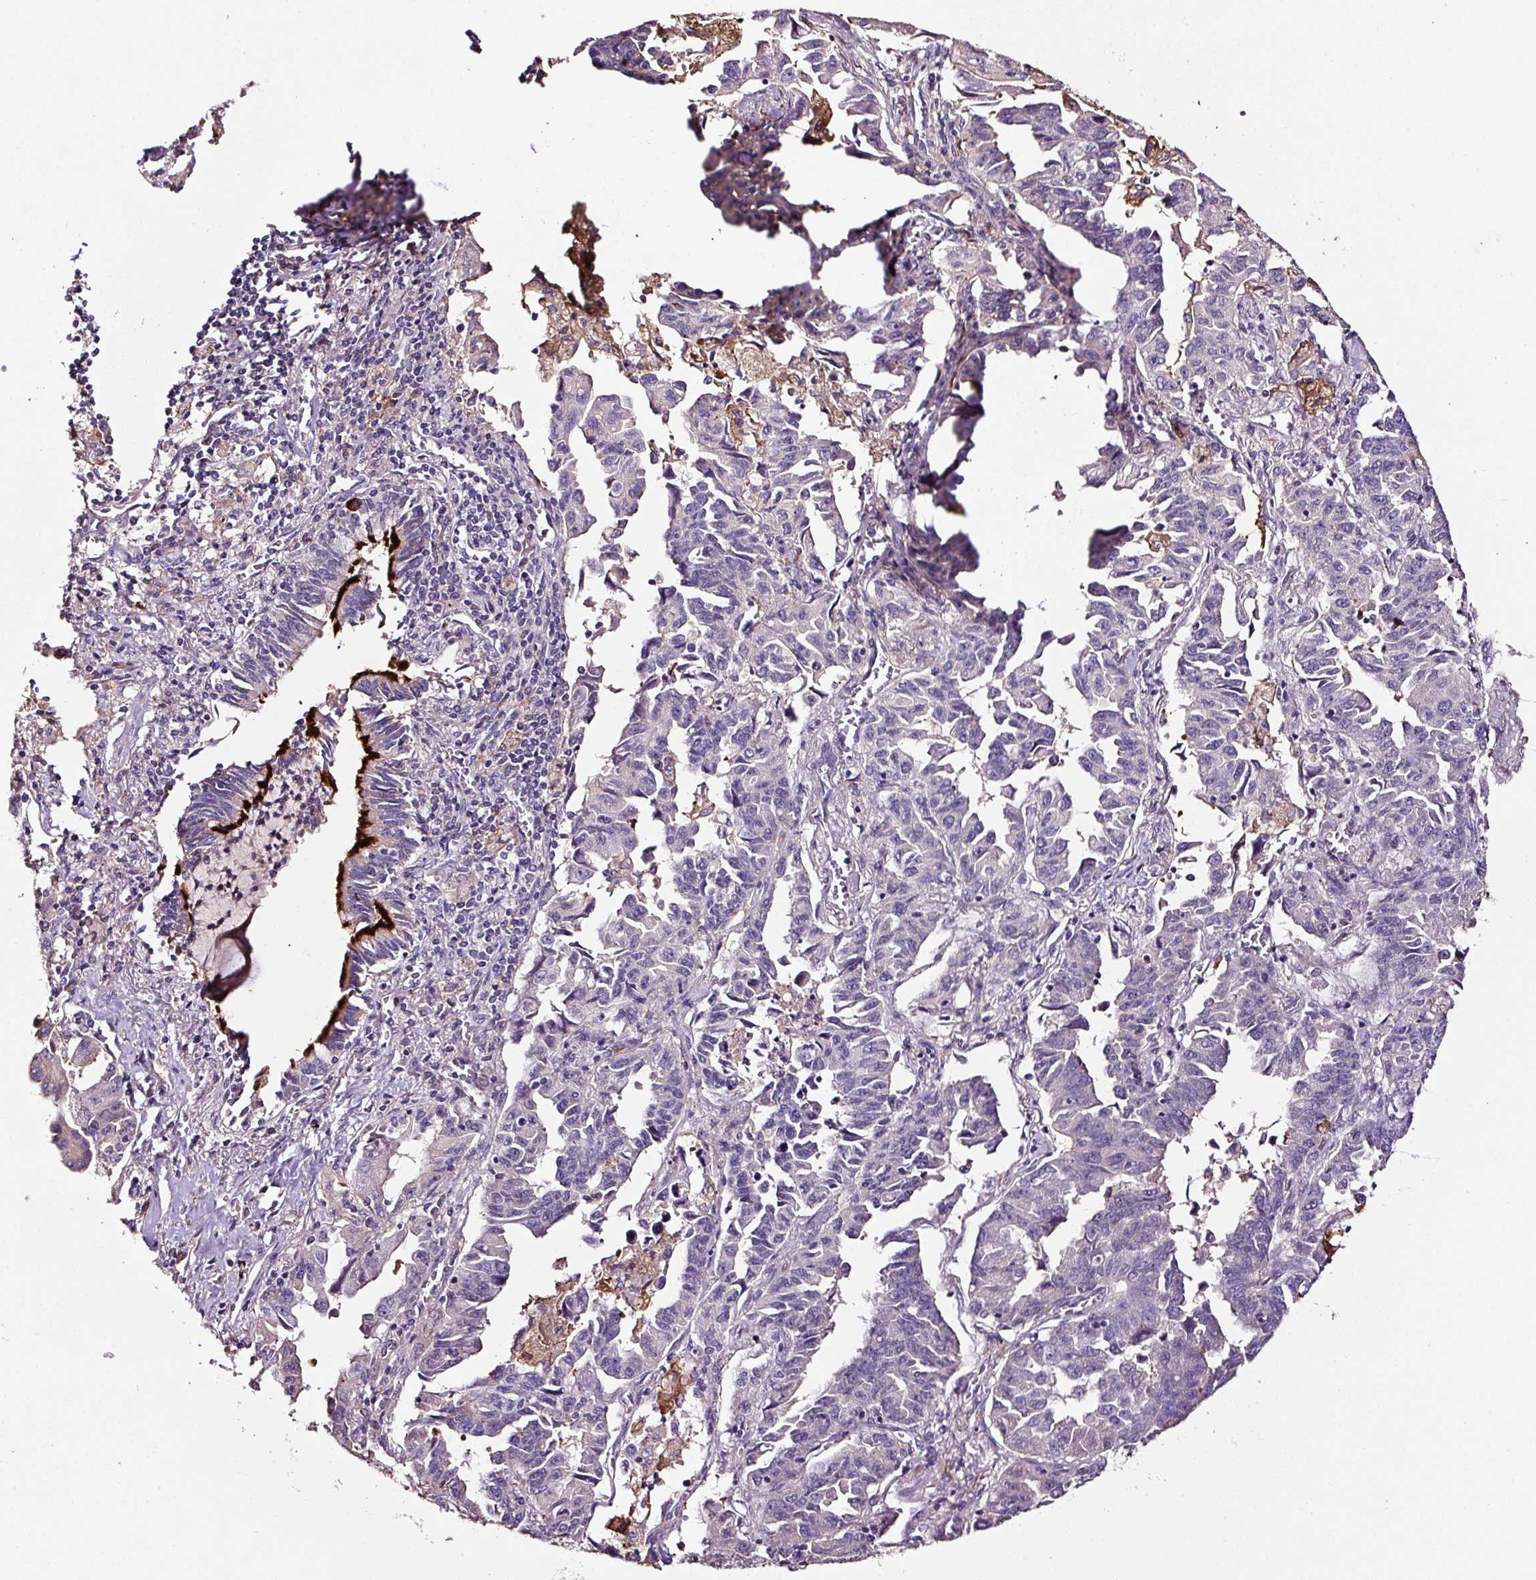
{"staining": {"intensity": "negative", "quantity": "none", "location": "none"}, "tissue": "lung cancer", "cell_type": "Tumor cells", "image_type": "cancer", "snomed": [{"axis": "morphology", "description": "Adenocarcinoma, NOS"}, {"axis": "topography", "description": "Lung"}], "caption": "Image shows no significant protein staining in tumor cells of lung adenocarcinoma.", "gene": "LRRC24", "patient": {"sex": "female", "age": 51}}